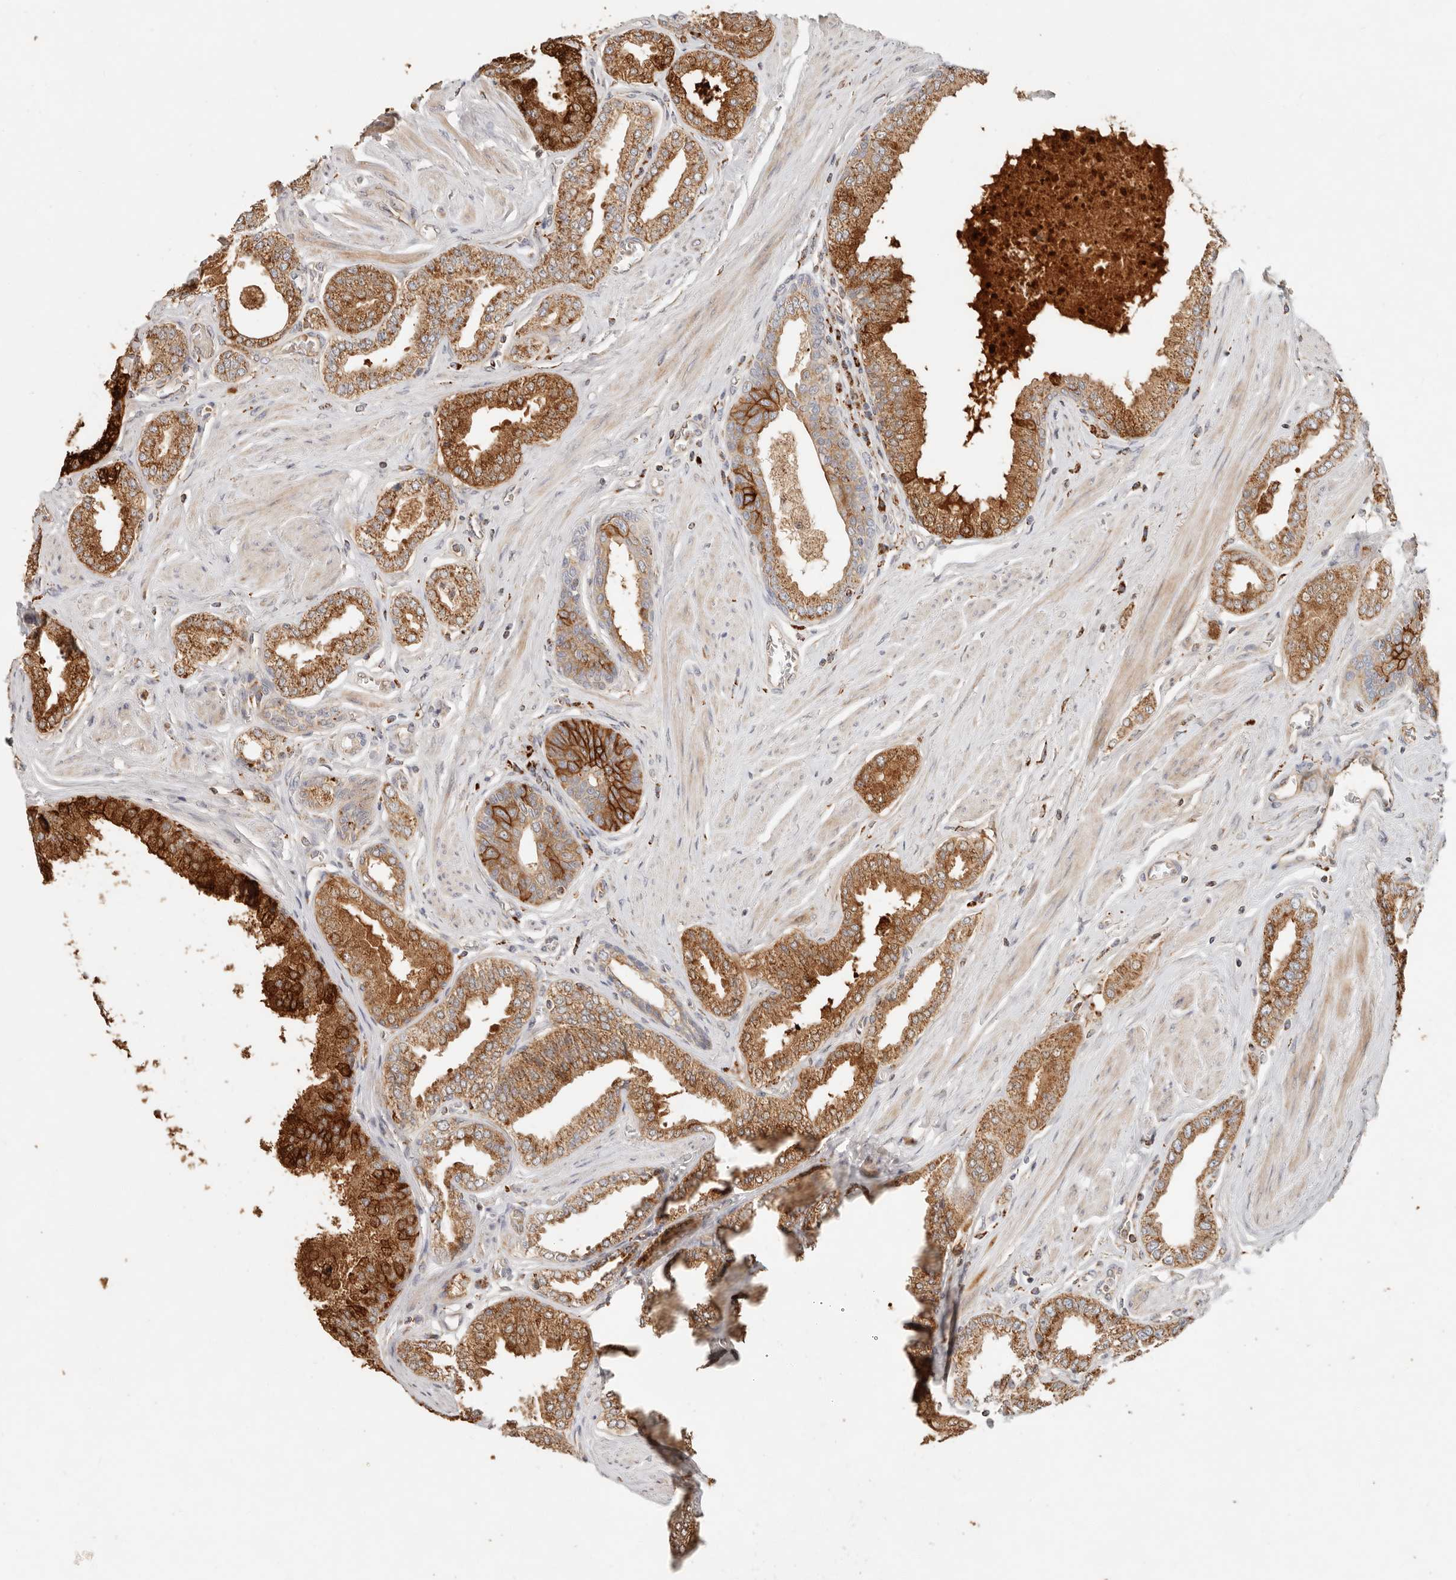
{"staining": {"intensity": "strong", "quantity": ">75%", "location": "cytoplasmic/membranous"}, "tissue": "prostate cancer", "cell_type": "Tumor cells", "image_type": "cancer", "snomed": [{"axis": "morphology", "description": "Adenocarcinoma, Low grade"}, {"axis": "topography", "description": "Prostate"}], "caption": "Approximately >75% of tumor cells in human prostate cancer (low-grade adenocarcinoma) reveal strong cytoplasmic/membranous protein staining as visualized by brown immunohistochemical staining.", "gene": "ARHGEF10L", "patient": {"sex": "male", "age": 63}}